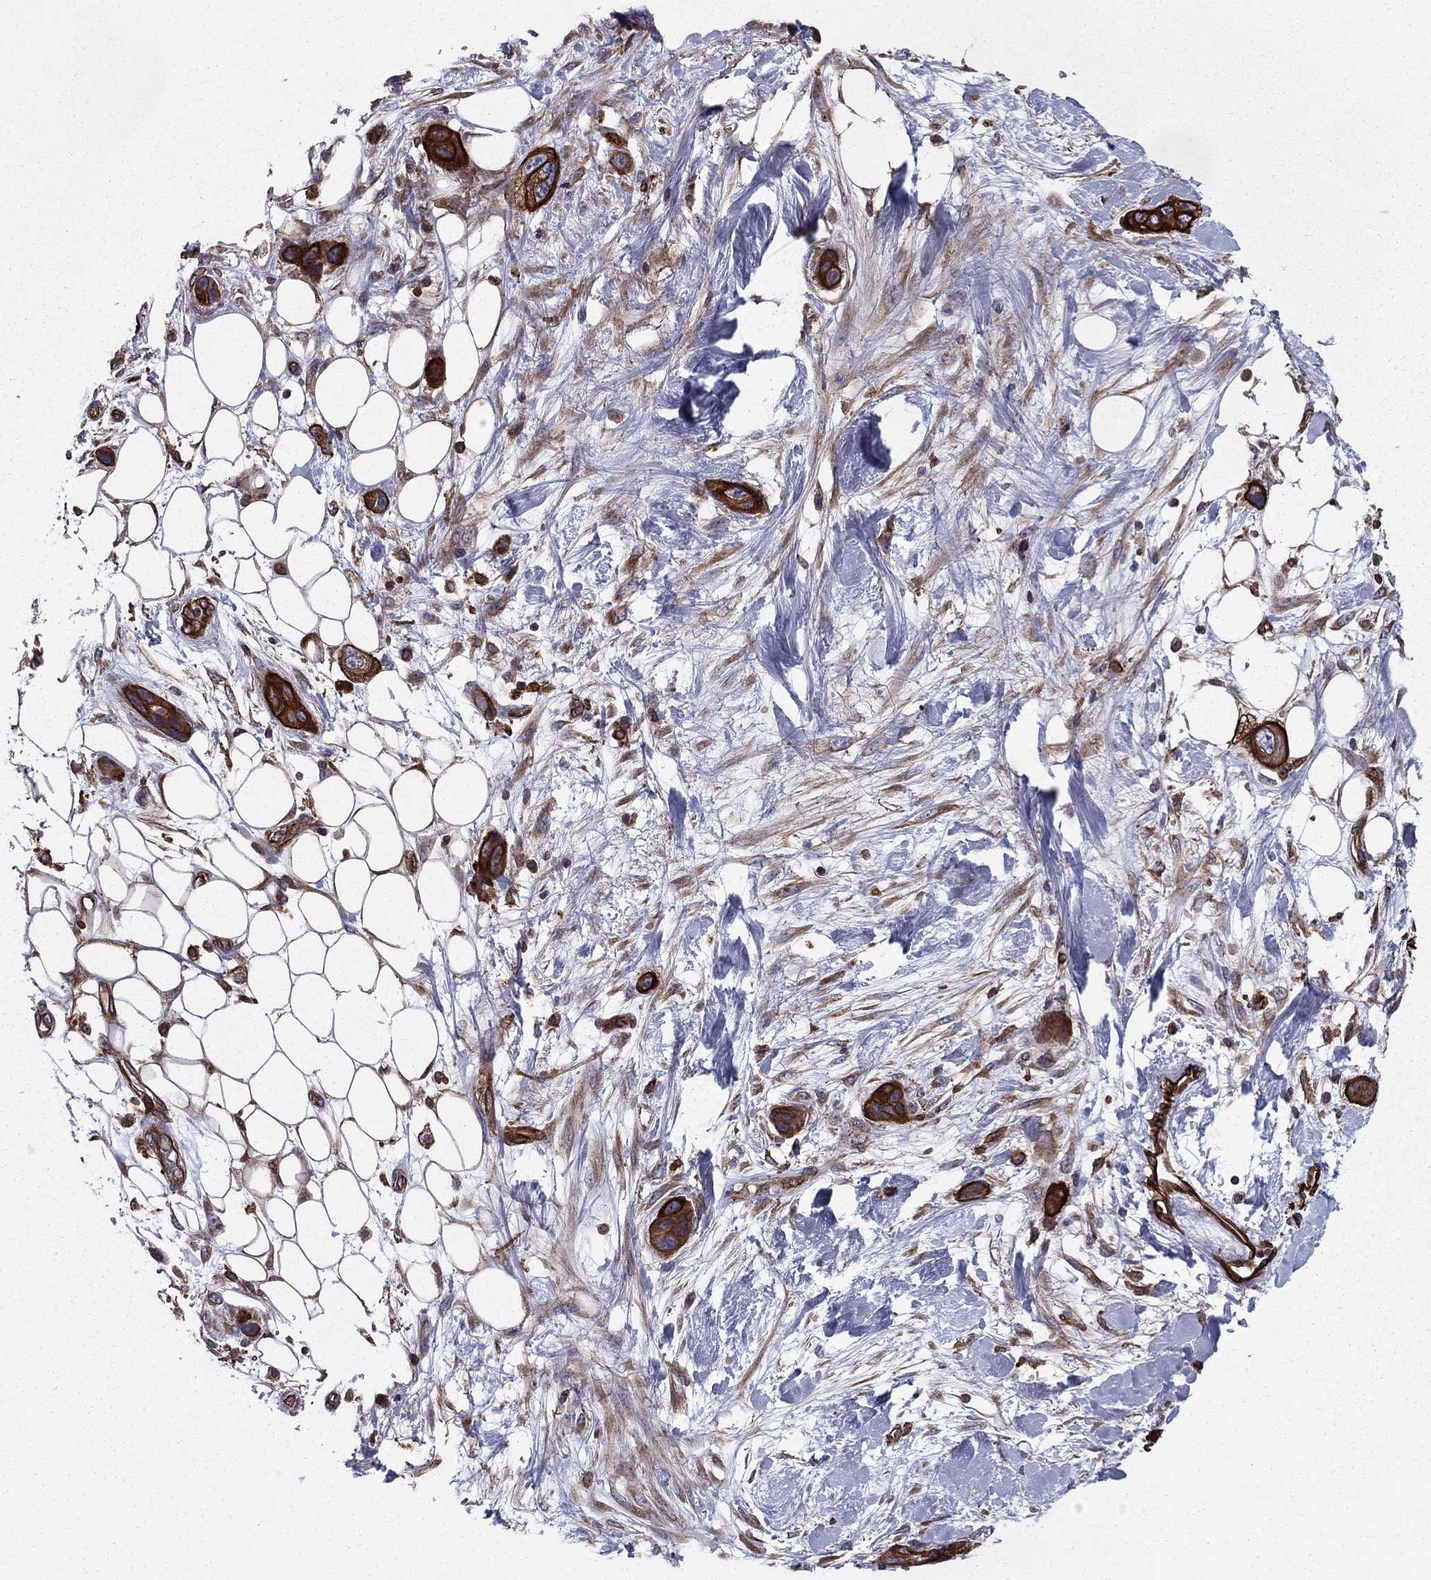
{"staining": {"intensity": "strong", "quantity": ">75%", "location": "cytoplasmic/membranous"}, "tissue": "skin cancer", "cell_type": "Tumor cells", "image_type": "cancer", "snomed": [{"axis": "morphology", "description": "Squamous cell carcinoma, NOS"}, {"axis": "topography", "description": "Skin"}], "caption": "Immunohistochemical staining of skin squamous cell carcinoma displays high levels of strong cytoplasmic/membranous expression in about >75% of tumor cells.", "gene": "SHMT1", "patient": {"sex": "male", "age": 79}}